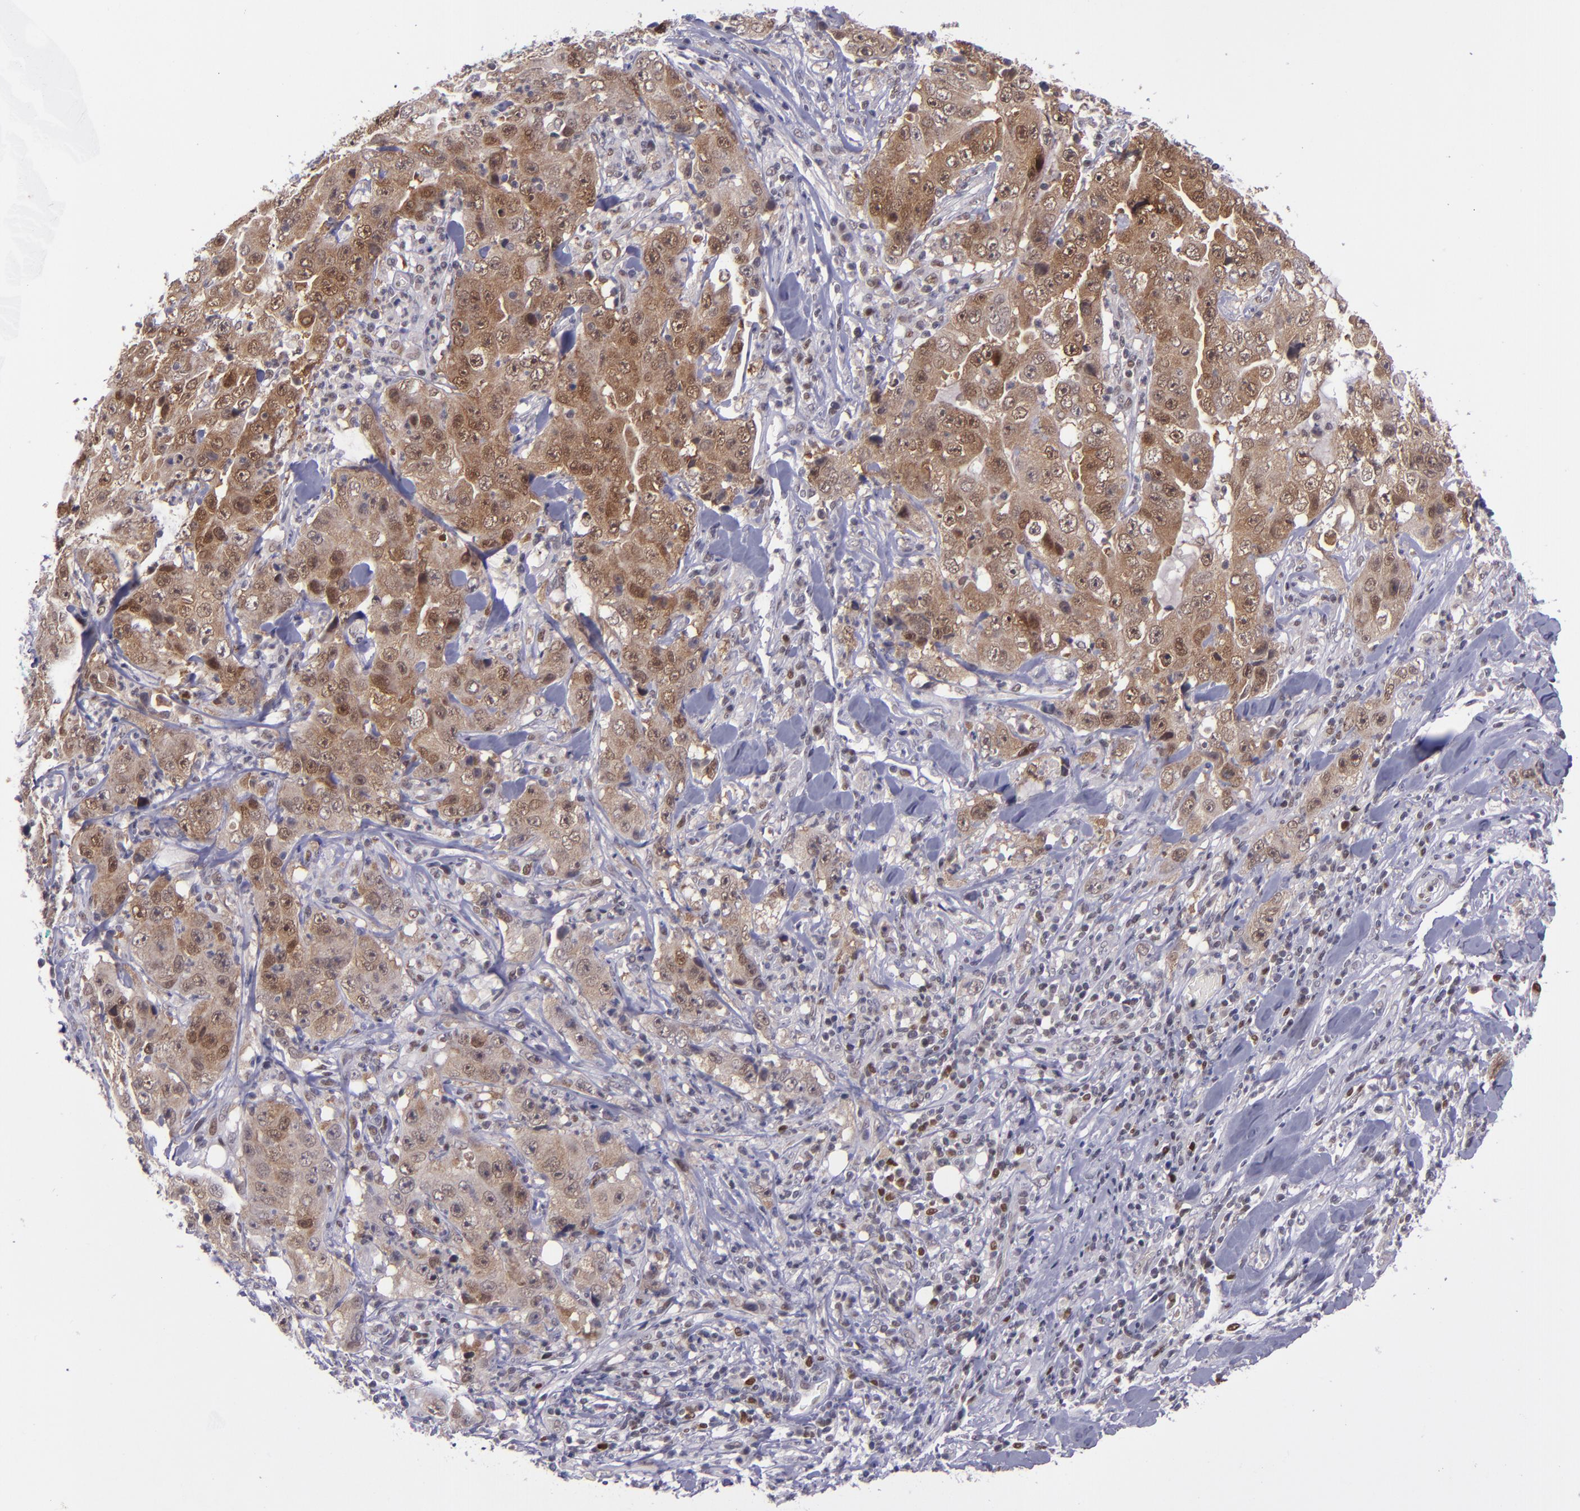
{"staining": {"intensity": "moderate", "quantity": ">75%", "location": "cytoplasmic/membranous,nuclear"}, "tissue": "lung cancer", "cell_type": "Tumor cells", "image_type": "cancer", "snomed": [{"axis": "morphology", "description": "Squamous cell carcinoma, NOS"}, {"axis": "topography", "description": "Lung"}], "caption": "A brown stain shows moderate cytoplasmic/membranous and nuclear staining of a protein in human lung cancer tumor cells. (Stains: DAB (3,3'-diaminobenzidine) in brown, nuclei in blue, Microscopy: brightfield microscopy at high magnification).", "gene": "BAG1", "patient": {"sex": "male", "age": 64}}